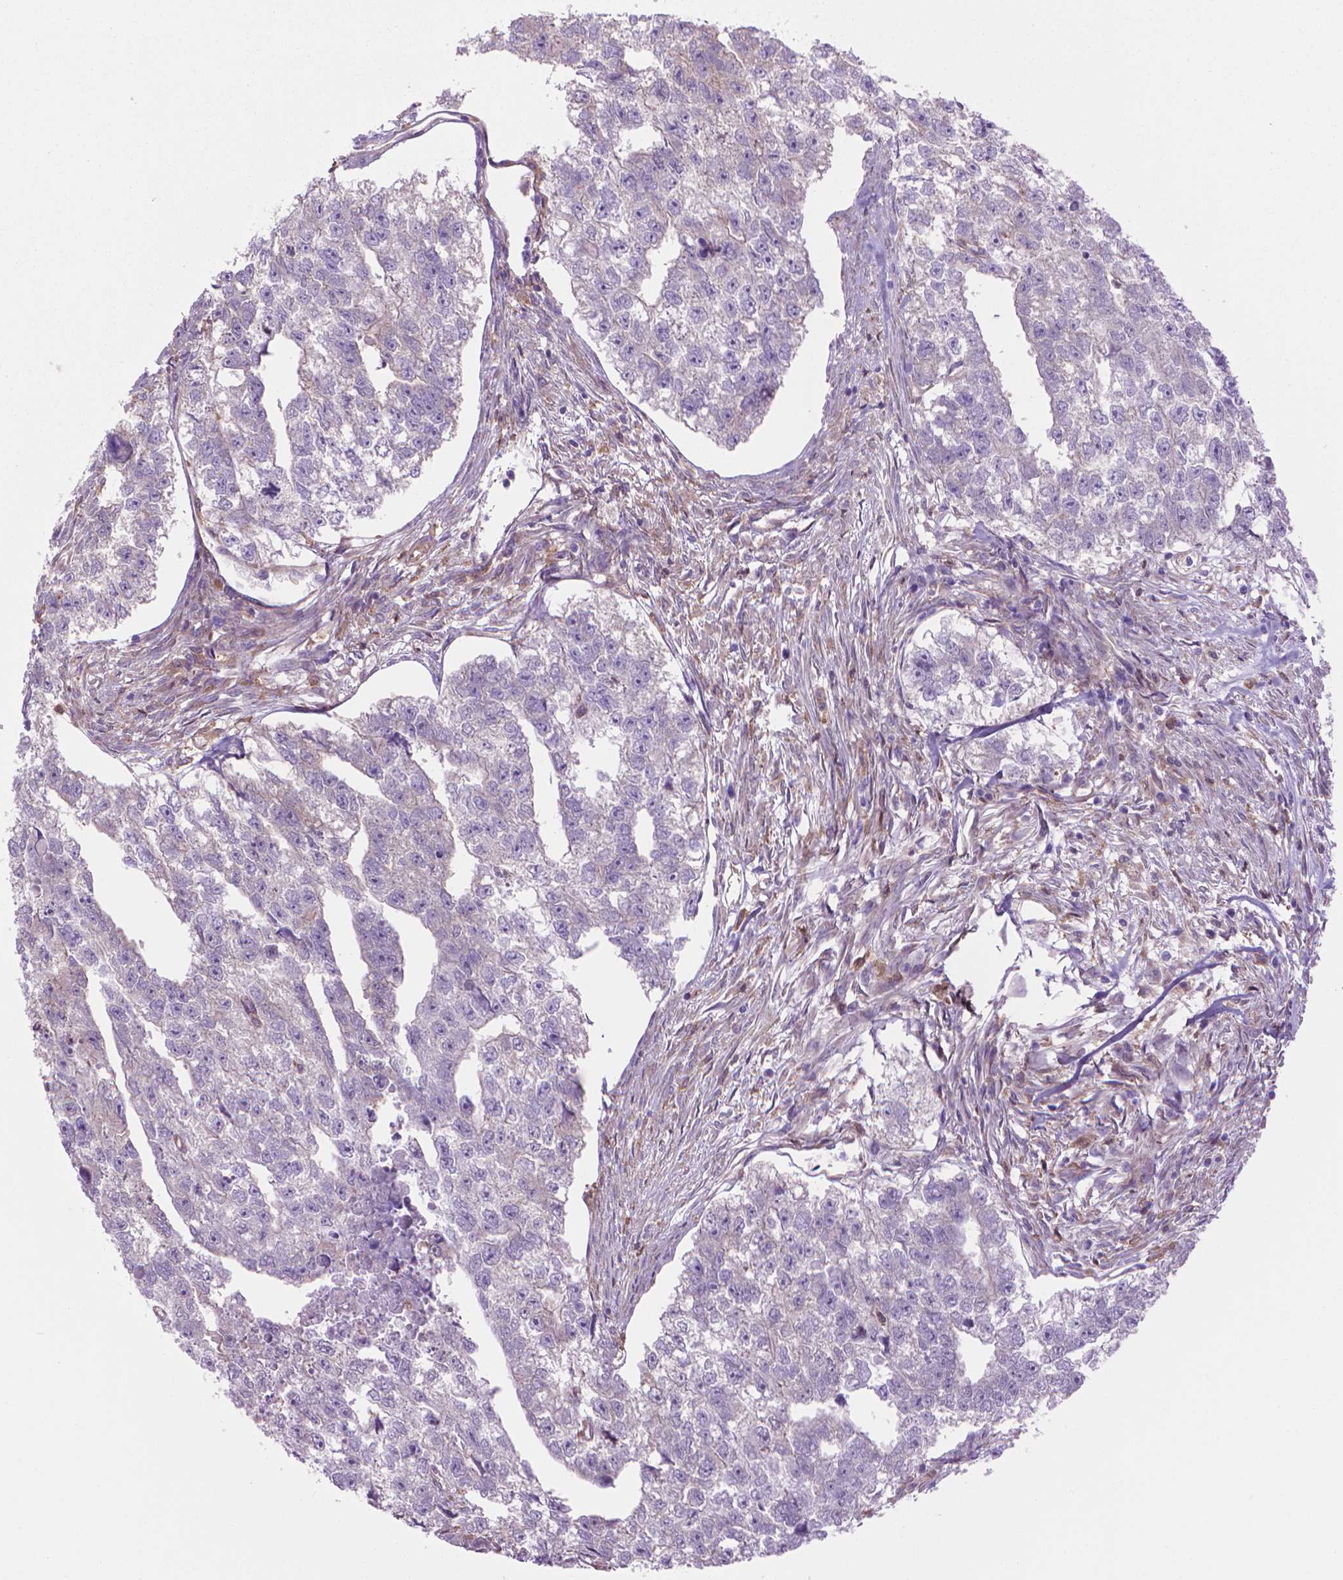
{"staining": {"intensity": "negative", "quantity": "none", "location": "none"}, "tissue": "testis cancer", "cell_type": "Tumor cells", "image_type": "cancer", "snomed": [{"axis": "morphology", "description": "Carcinoma, Embryonal, NOS"}, {"axis": "morphology", "description": "Teratoma, malignant, NOS"}, {"axis": "topography", "description": "Testis"}], "caption": "Immunohistochemistry (IHC) of human embryonal carcinoma (testis) exhibits no staining in tumor cells. (Brightfield microscopy of DAB IHC at high magnification).", "gene": "CORO1B", "patient": {"sex": "male", "age": 44}}